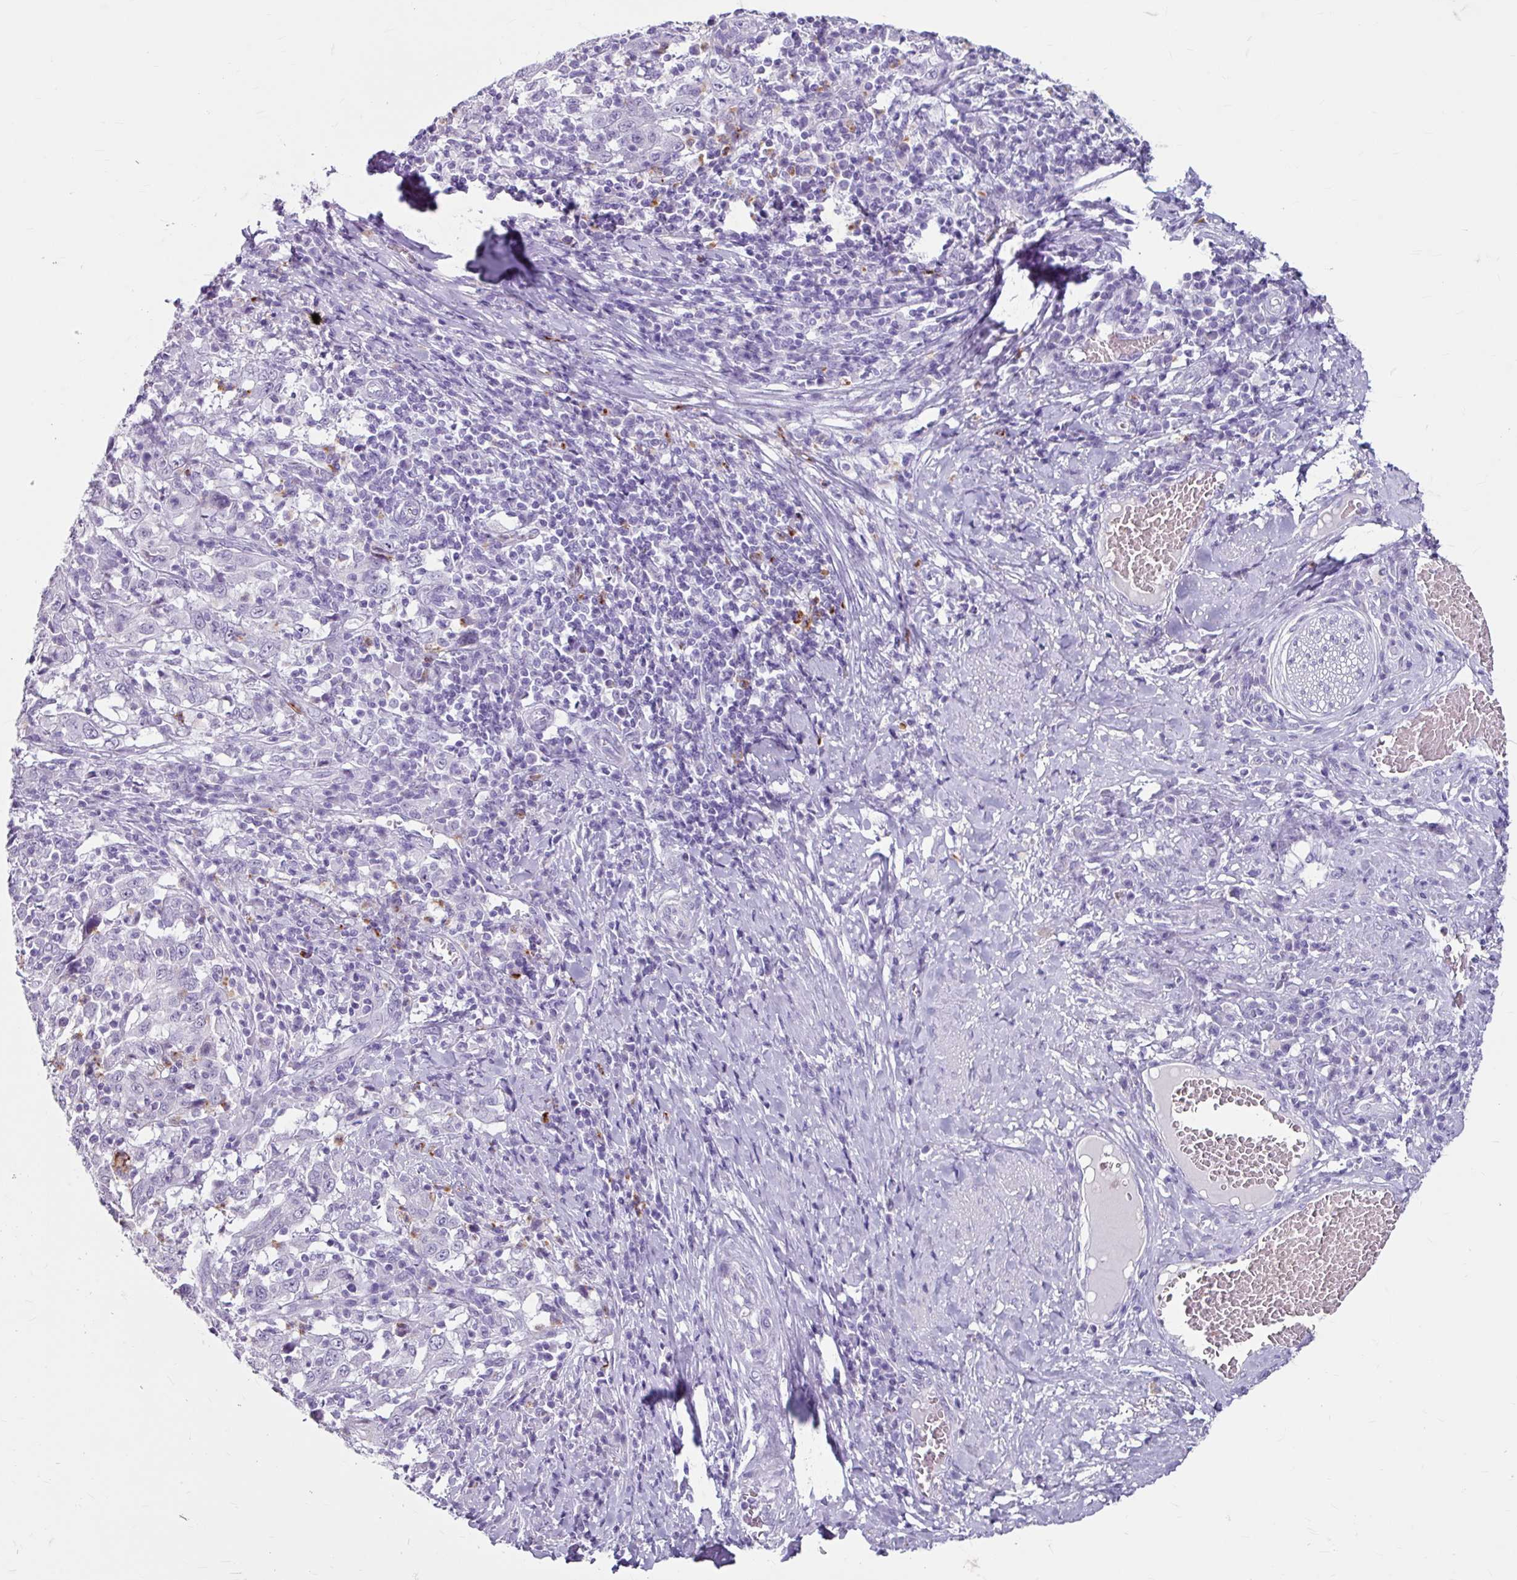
{"staining": {"intensity": "negative", "quantity": "none", "location": "none"}, "tissue": "cervical cancer", "cell_type": "Tumor cells", "image_type": "cancer", "snomed": [{"axis": "morphology", "description": "Squamous cell carcinoma, NOS"}, {"axis": "topography", "description": "Cervix"}], "caption": "DAB immunohistochemical staining of cervical squamous cell carcinoma reveals no significant staining in tumor cells.", "gene": "ANKRD1", "patient": {"sex": "female", "age": 46}}